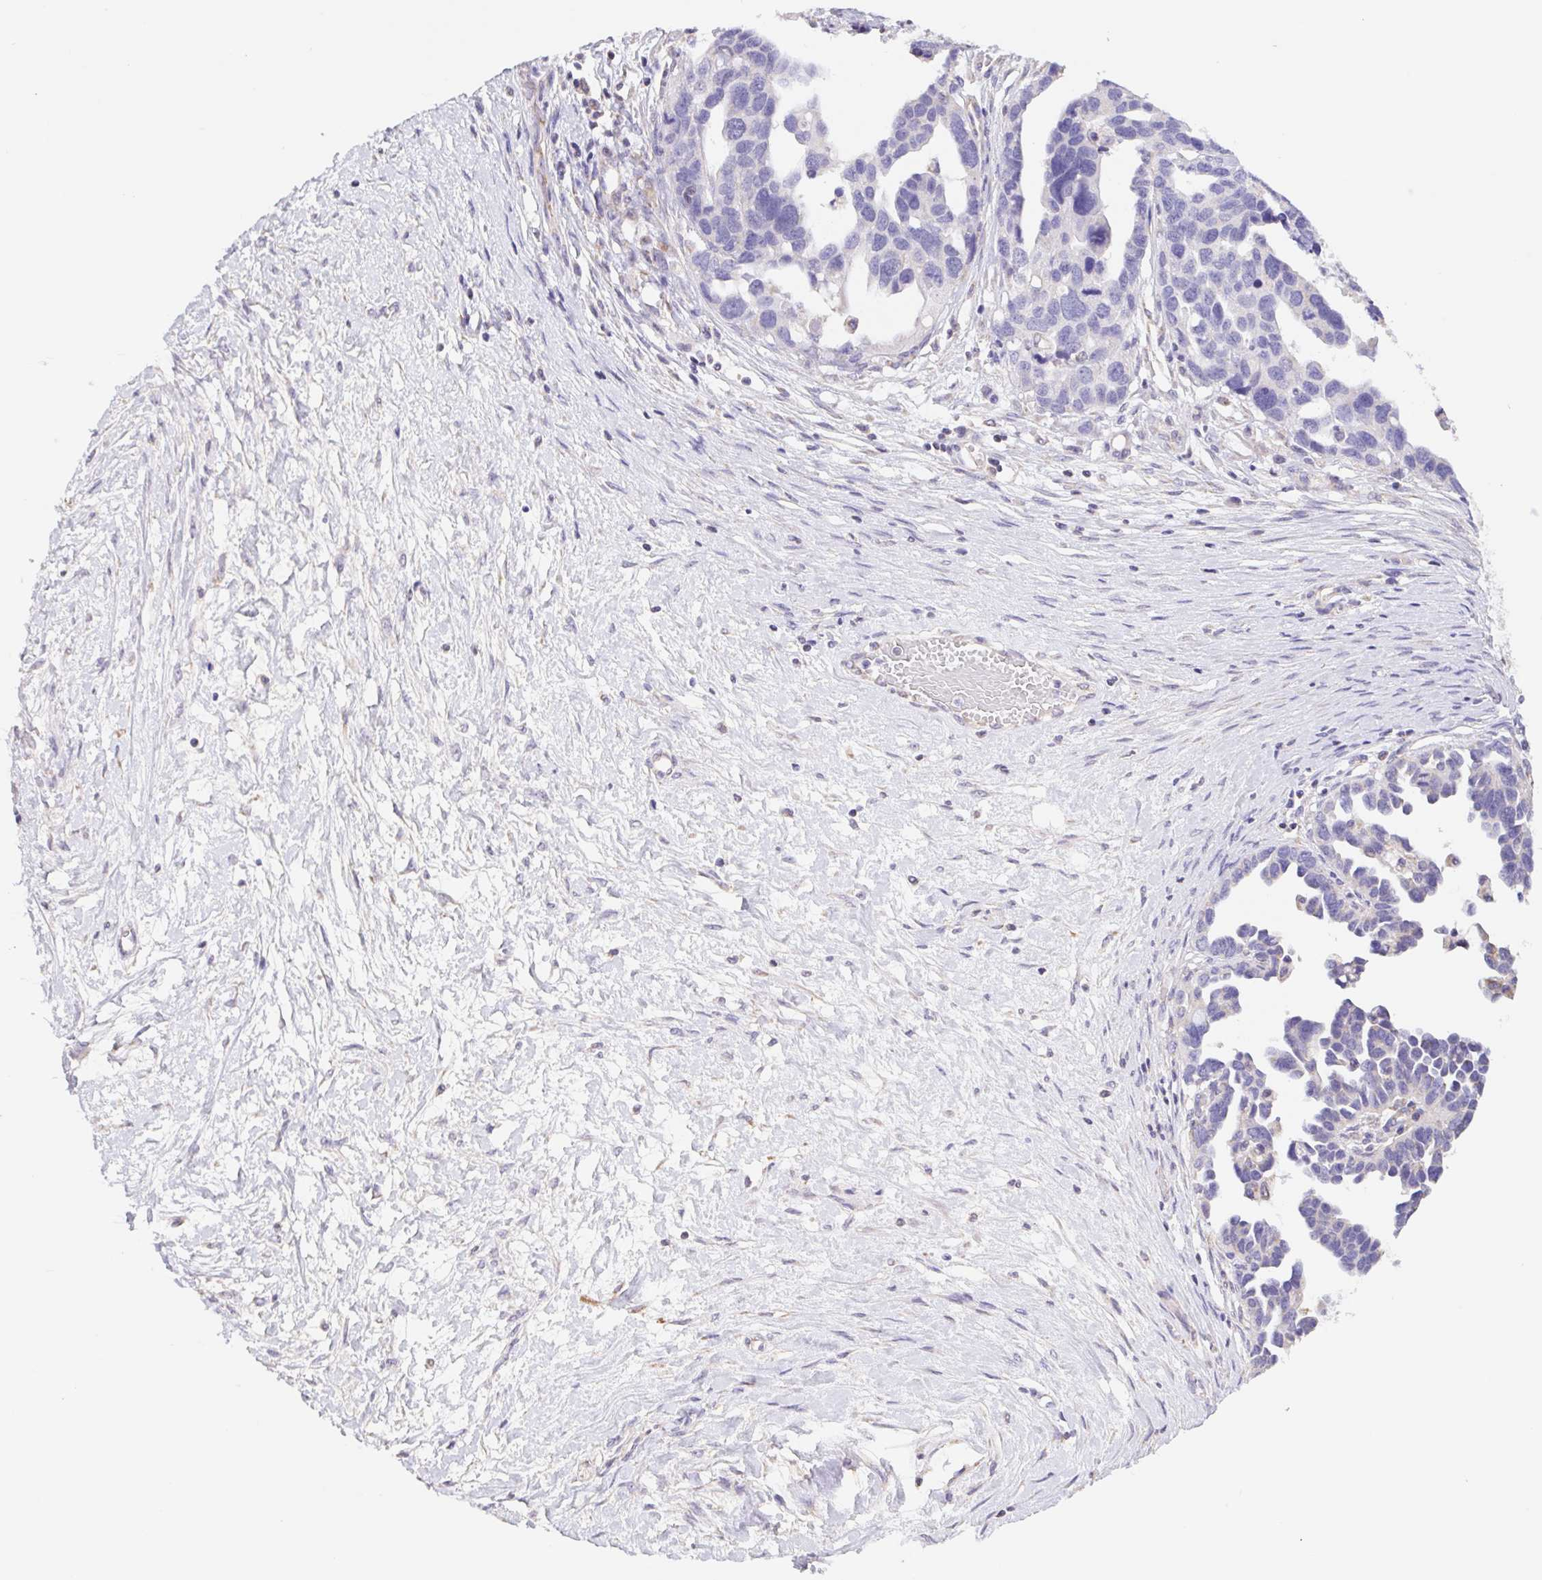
{"staining": {"intensity": "negative", "quantity": "none", "location": "none"}, "tissue": "ovarian cancer", "cell_type": "Tumor cells", "image_type": "cancer", "snomed": [{"axis": "morphology", "description": "Cystadenocarcinoma, serous, NOS"}, {"axis": "topography", "description": "Ovary"}], "caption": "IHC histopathology image of ovarian cancer (serous cystadenocarcinoma) stained for a protein (brown), which exhibits no expression in tumor cells. The staining was performed using DAB to visualize the protein expression in brown, while the nuclei were stained in blue with hematoxylin (Magnification: 20x).", "gene": "FKBP6", "patient": {"sex": "female", "age": 54}}